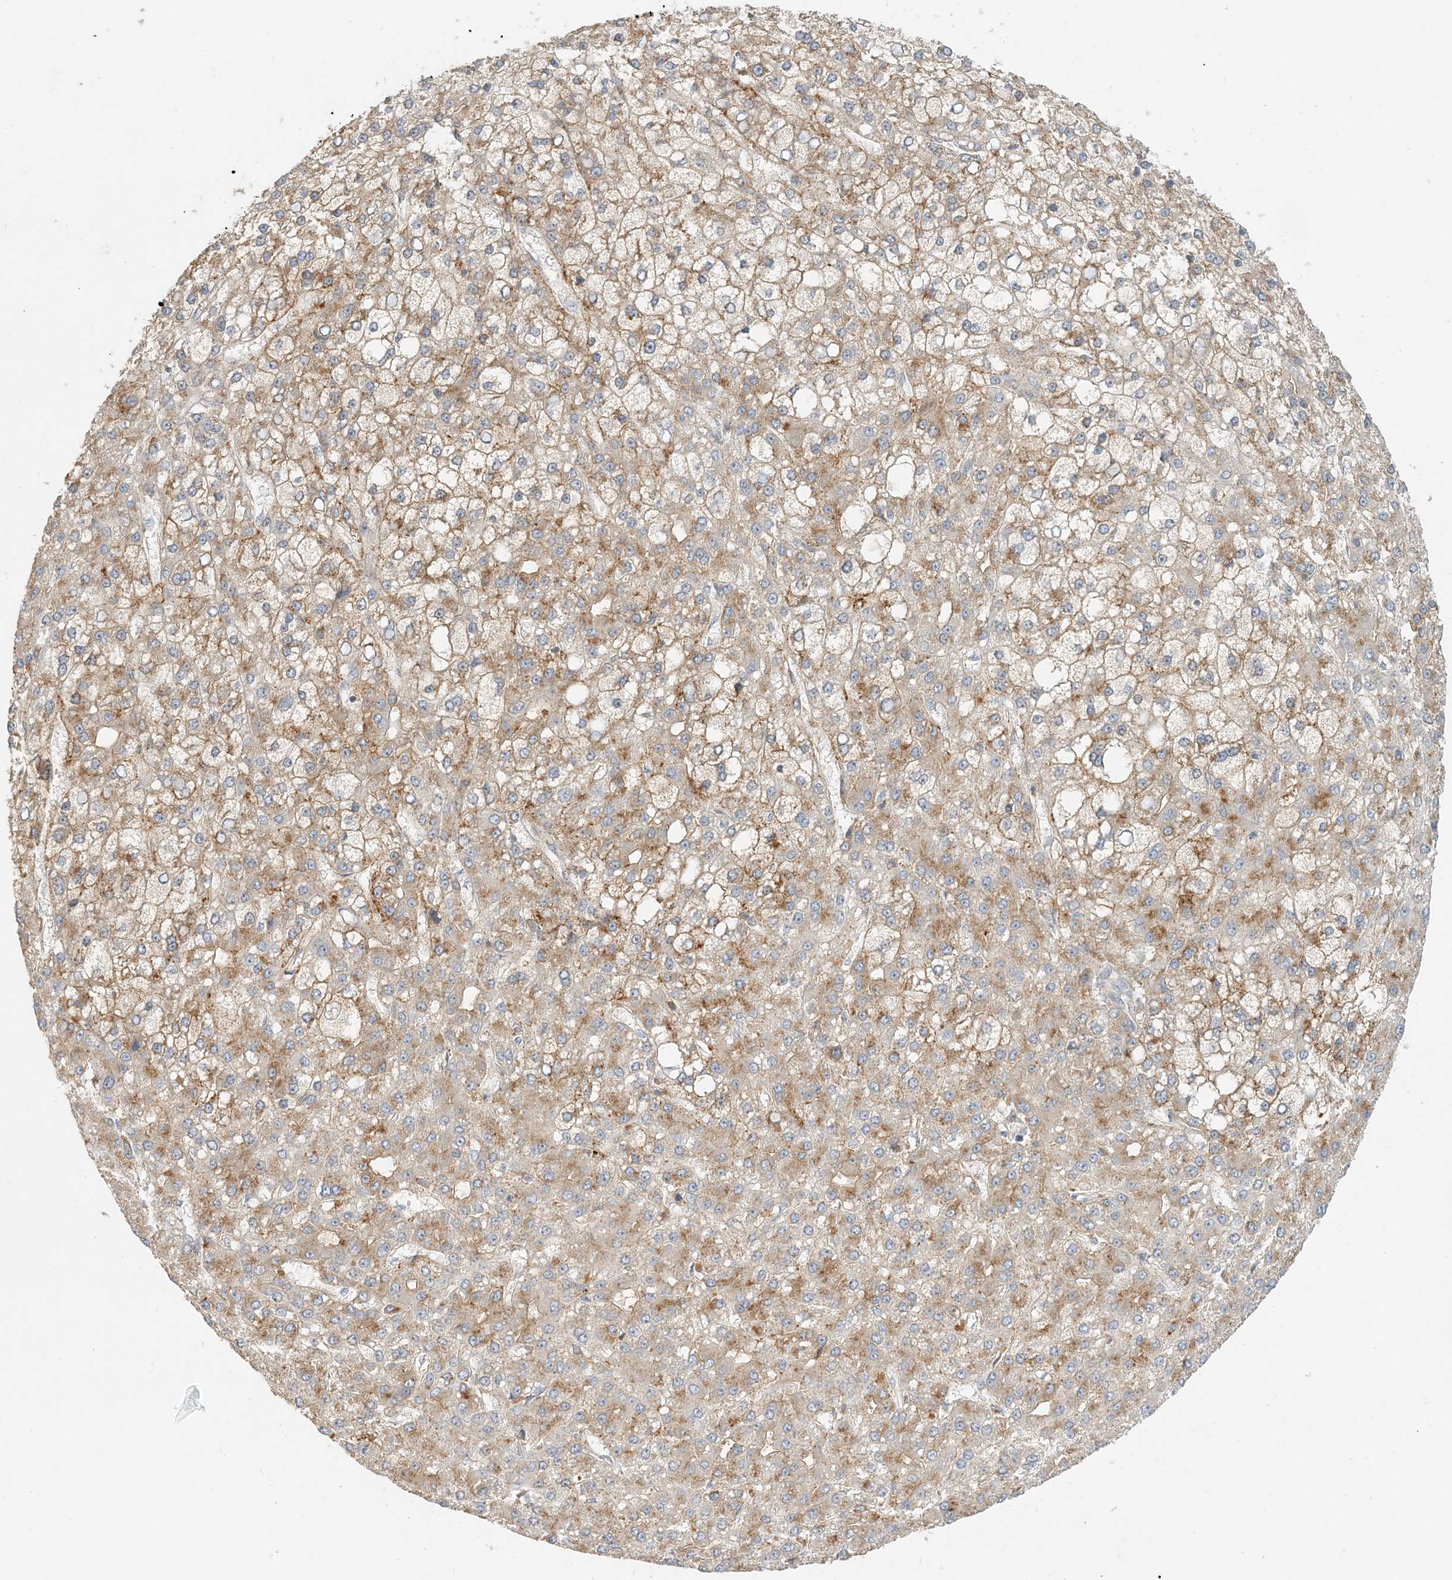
{"staining": {"intensity": "moderate", "quantity": ">75%", "location": "cytoplasmic/membranous"}, "tissue": "liver cancer", "cell_type": "Tumor cells", "image_type": "cancer", "snomed": [{"axis": "morphology", "description": "Carcinoma, Hepatocellular, NOS"}, {"axis": "topography", "description": "Liver"}], "caption": "Brown immunohistochemical staining in human hepatocellular carcinoma (liver) reveals moderate cytoplasmic/membranous expression in approximately >75% of tumor cells. The protein is shown in brown color, while the nuclei are stained blue.", "gene": "SPPL2A", "patient": {"sex": "male", "age": 67}}